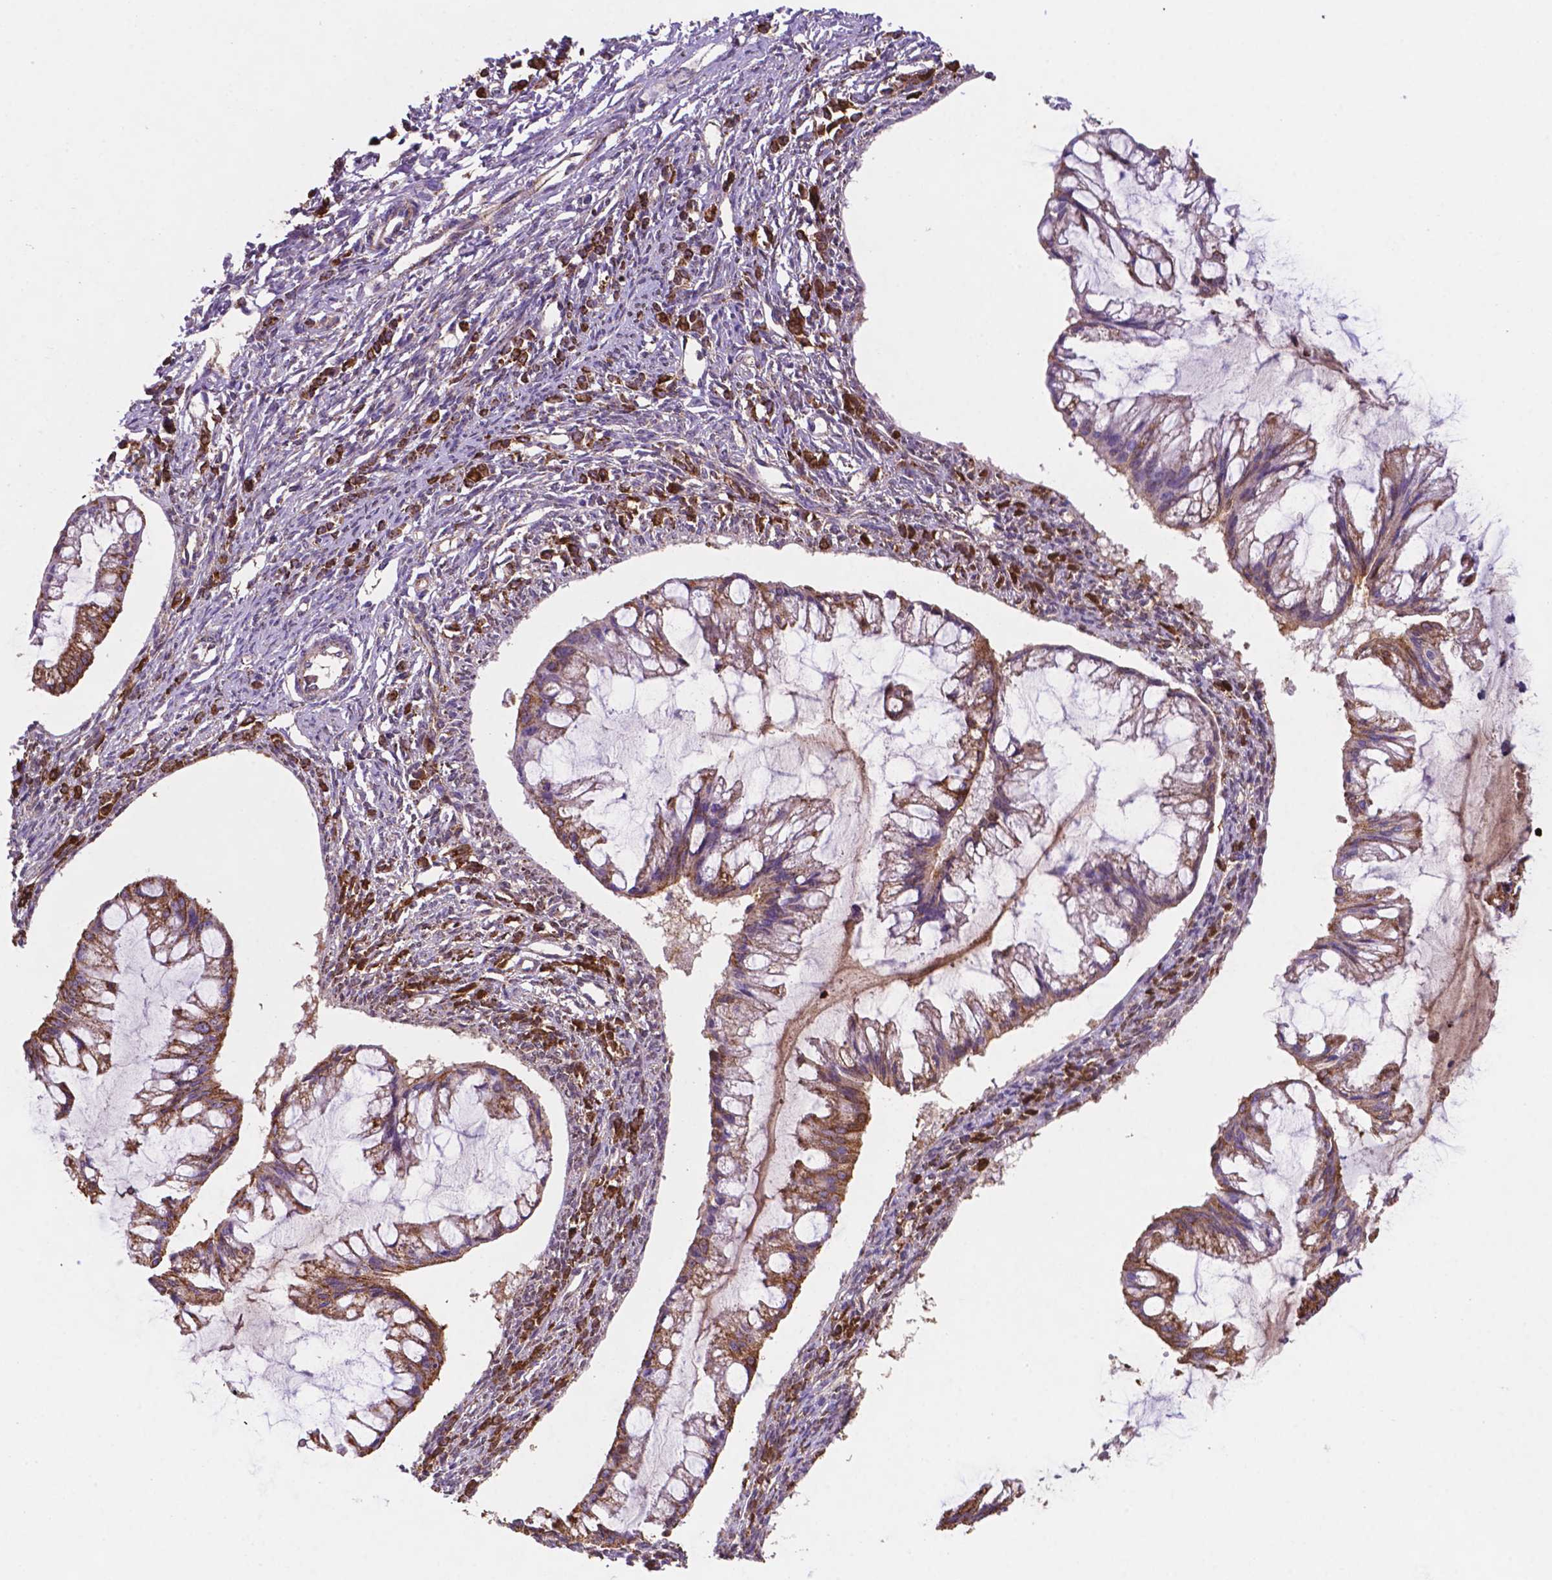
{"staining": {"intensity": "strong", "quantity": "25%-75%", "location": "cytoplasmic/membranous"}, "tissue": "ovarian cancer", "cell_type": "Tumor cells", "image_type": "cancer", "snomed": [{"axis": "morphology", "description": "Cystadenocarcinoma, mucinous, NOS"}, {"axis": "topography", "description": "Ovary"}], "caption": "Mucinous cystadenocarcinoma (ovarian) stained with immunohistochemistry (IHC) demonstrates strong cytoplasmic/membranous staining in approximately 25%-75% of tumor cells.", "gene": "HSPD1", "patient": {"sex": "female", "age": 73}}